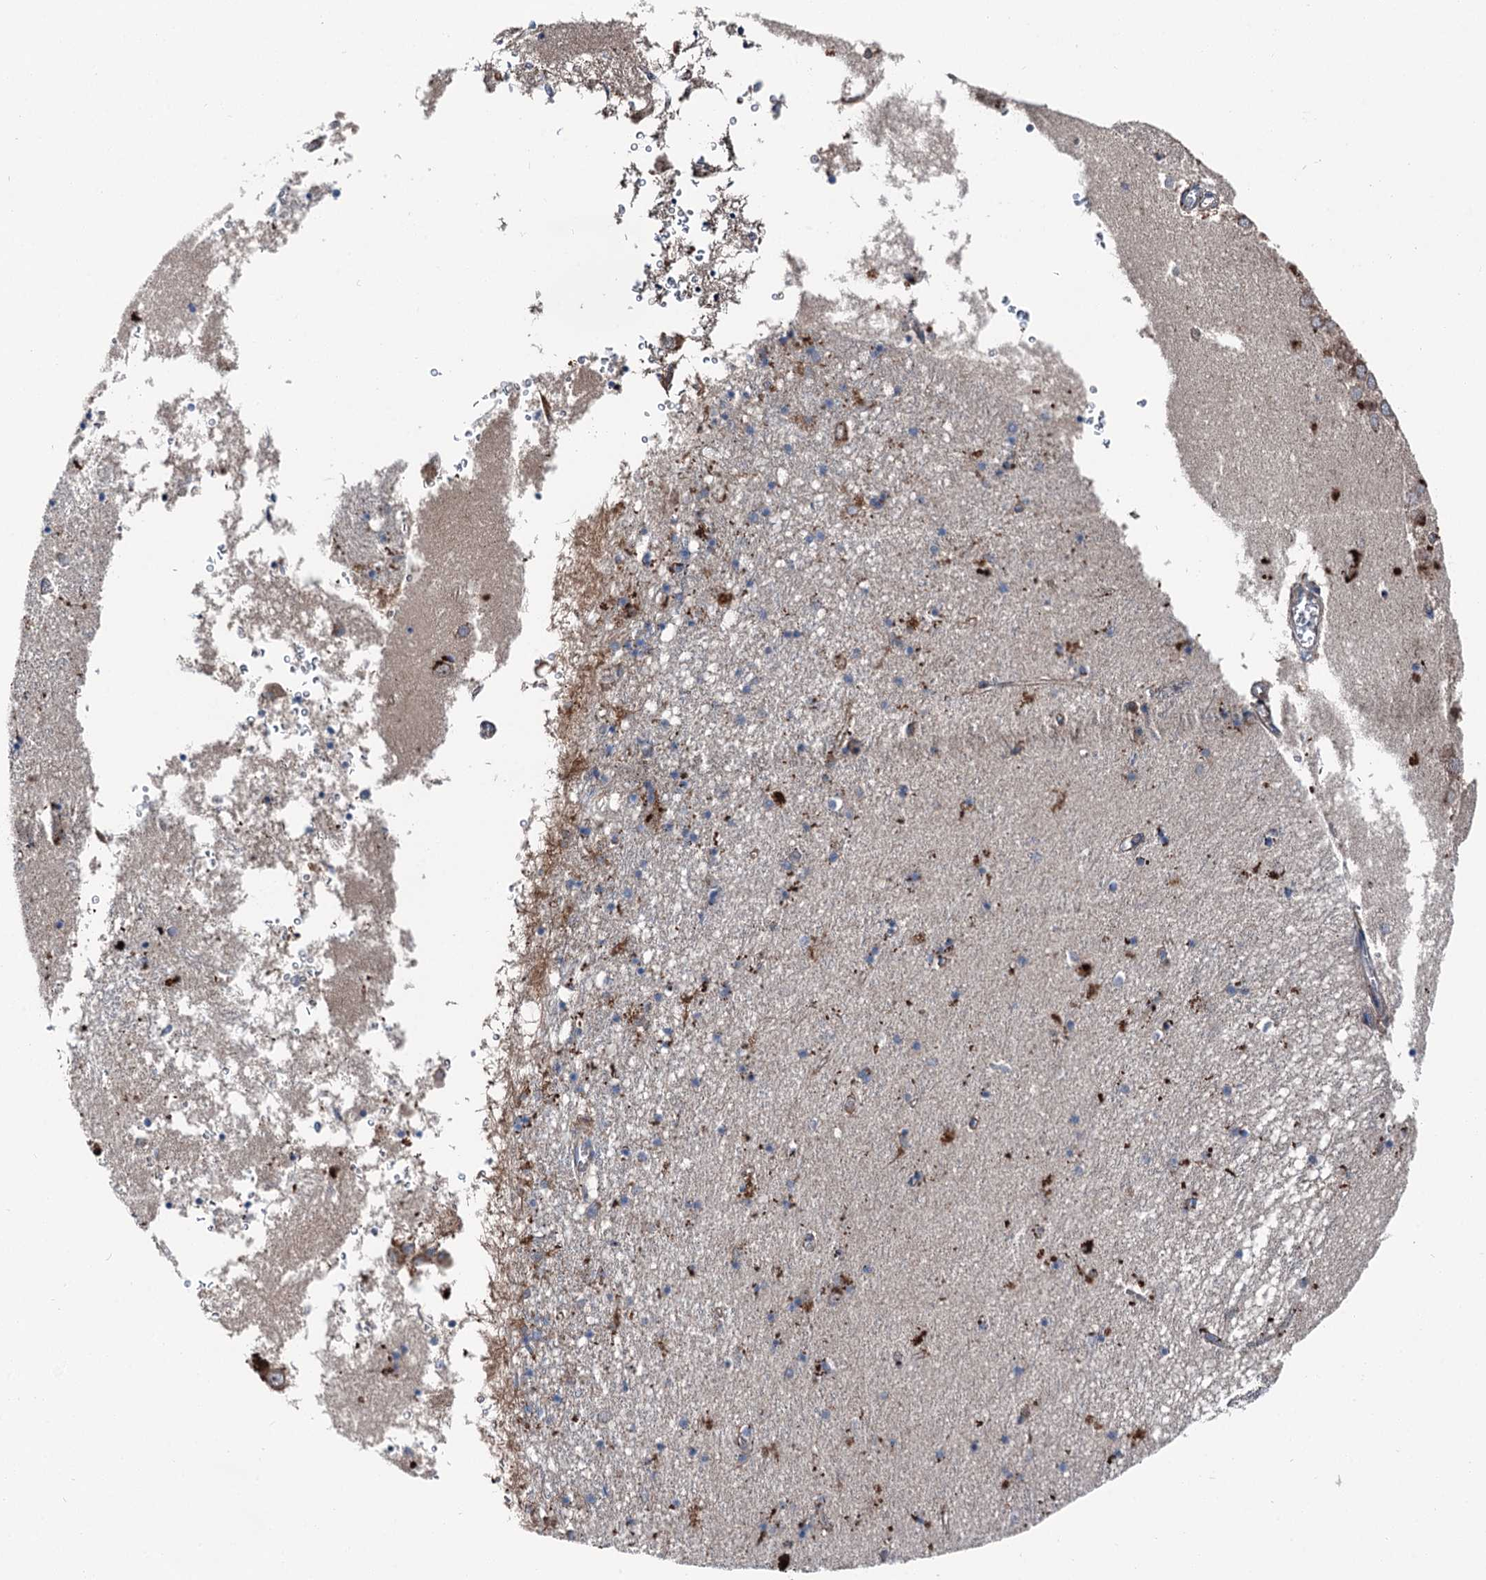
{"staining": {"intensity": "strong", "quantity": "<25%", "location": "cytoplasmic/membranous"}, "tissue": "hippocampus", "cell_type": "Glial cells", "image_type": "normal", "snomed": [{"axis": "morphology", "description": "Normal tissue, NOS"}, {"axis": "topography", "description": "Hippocampus"}], "caption": "The micrograph displays staining of benign hippocampus, revealing strong cytoplasmic/membranous protein expression (brown color) within glial cells.", "gene": "POLR1D", "patient": {"sex": "male", "age": 70}}